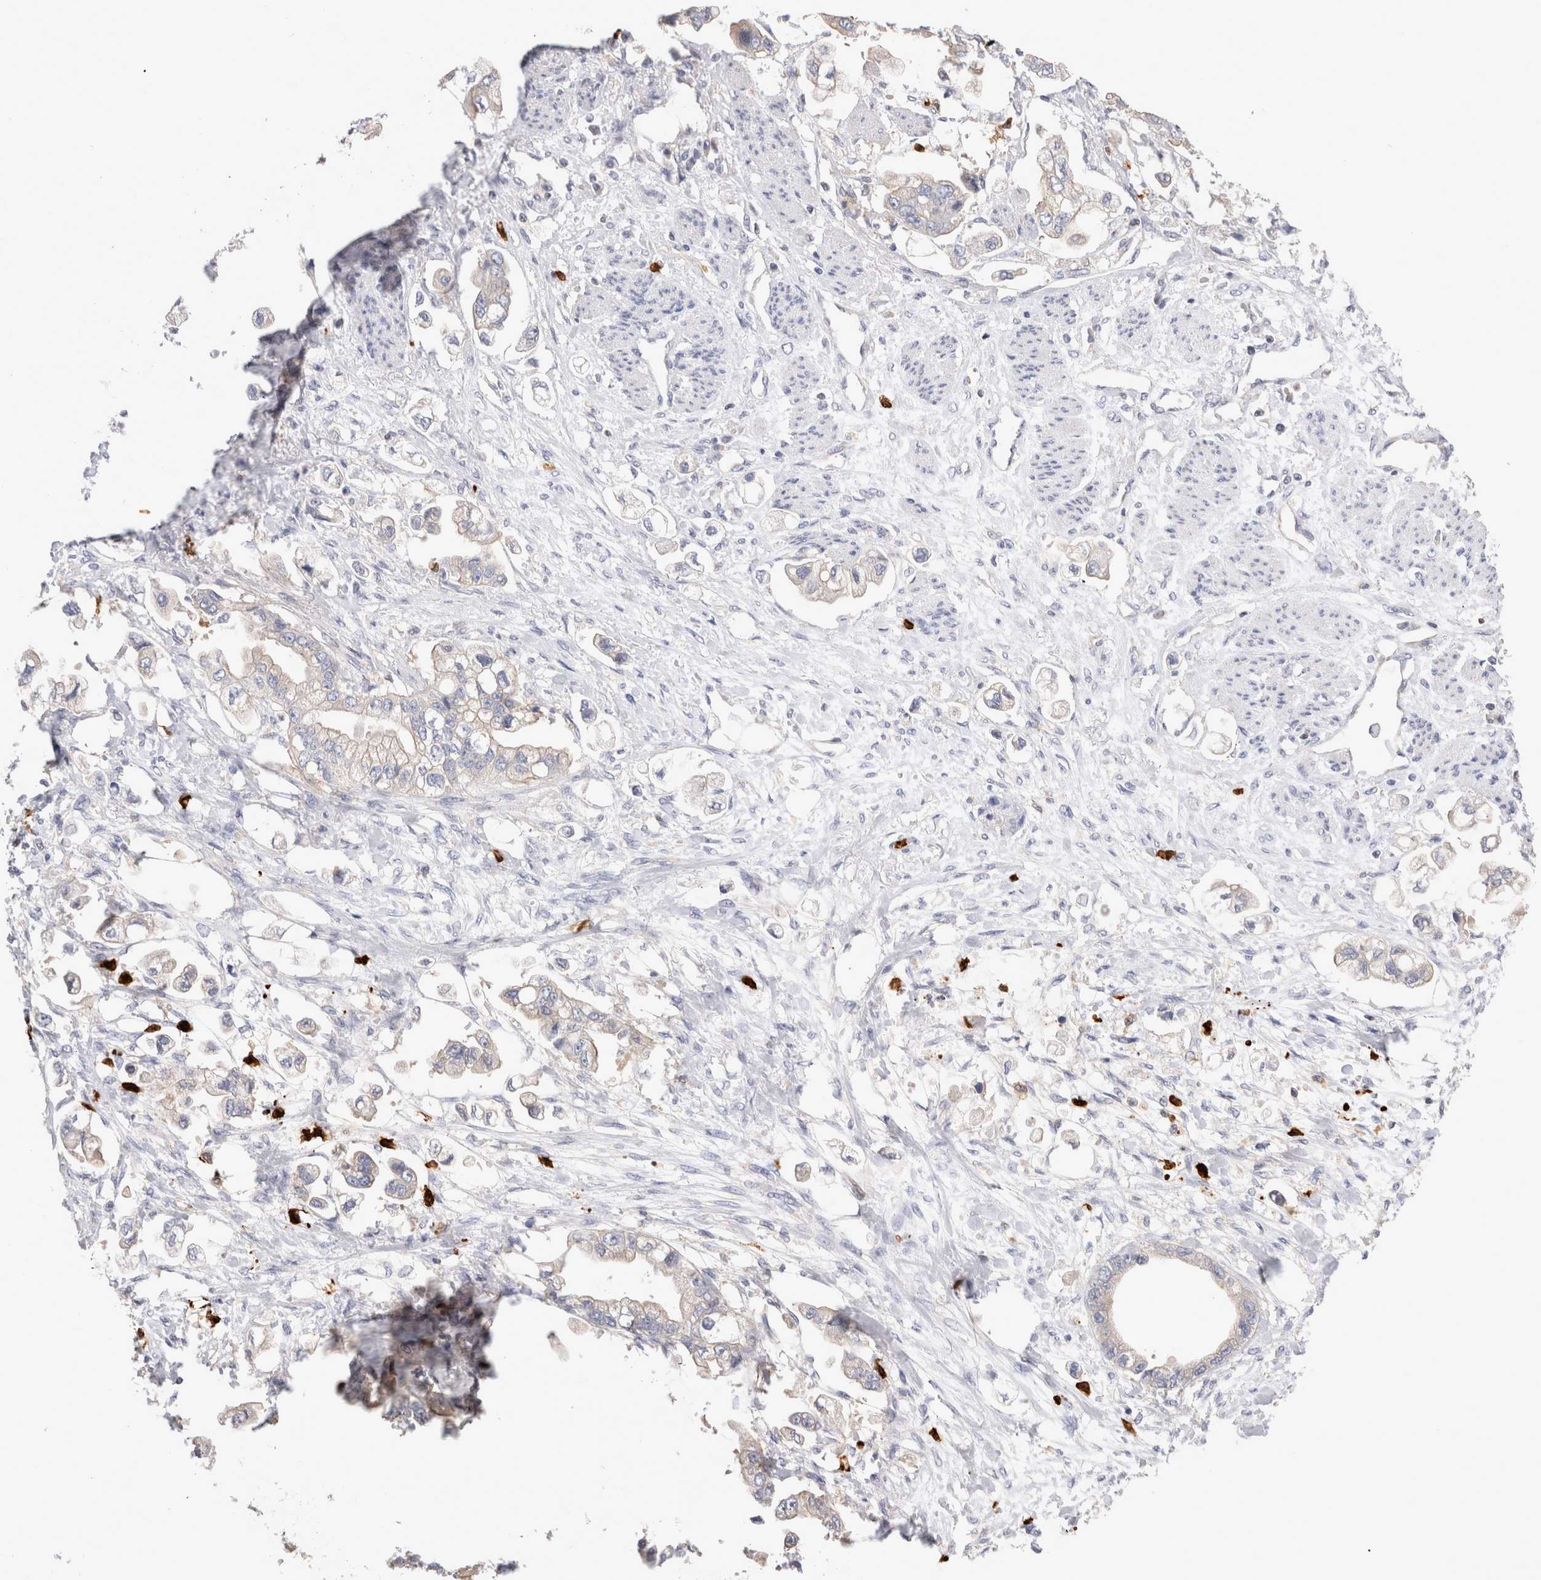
{"staining": {"intensity": "weak", "quantity": "25%-75%", "location": "cytoplasmic/membranous"}, "tissue": "stomach cancer", "cell_type": "Tumor cells", "image_type": "cancer", "snomed": [{"axis": "morphology", "description": "Adenocarcinoma, NOS"}, {"axis": "topography", "description": "Stomach"}], "caption": "Tumor cells reveal low levels of weak cytoplasmic/membranous expression in approximately 25%-75% of cells in human adenocarcinoma (stomach).", "gene": "NXT2", "patient": {"sex": "male", "age": 62}}